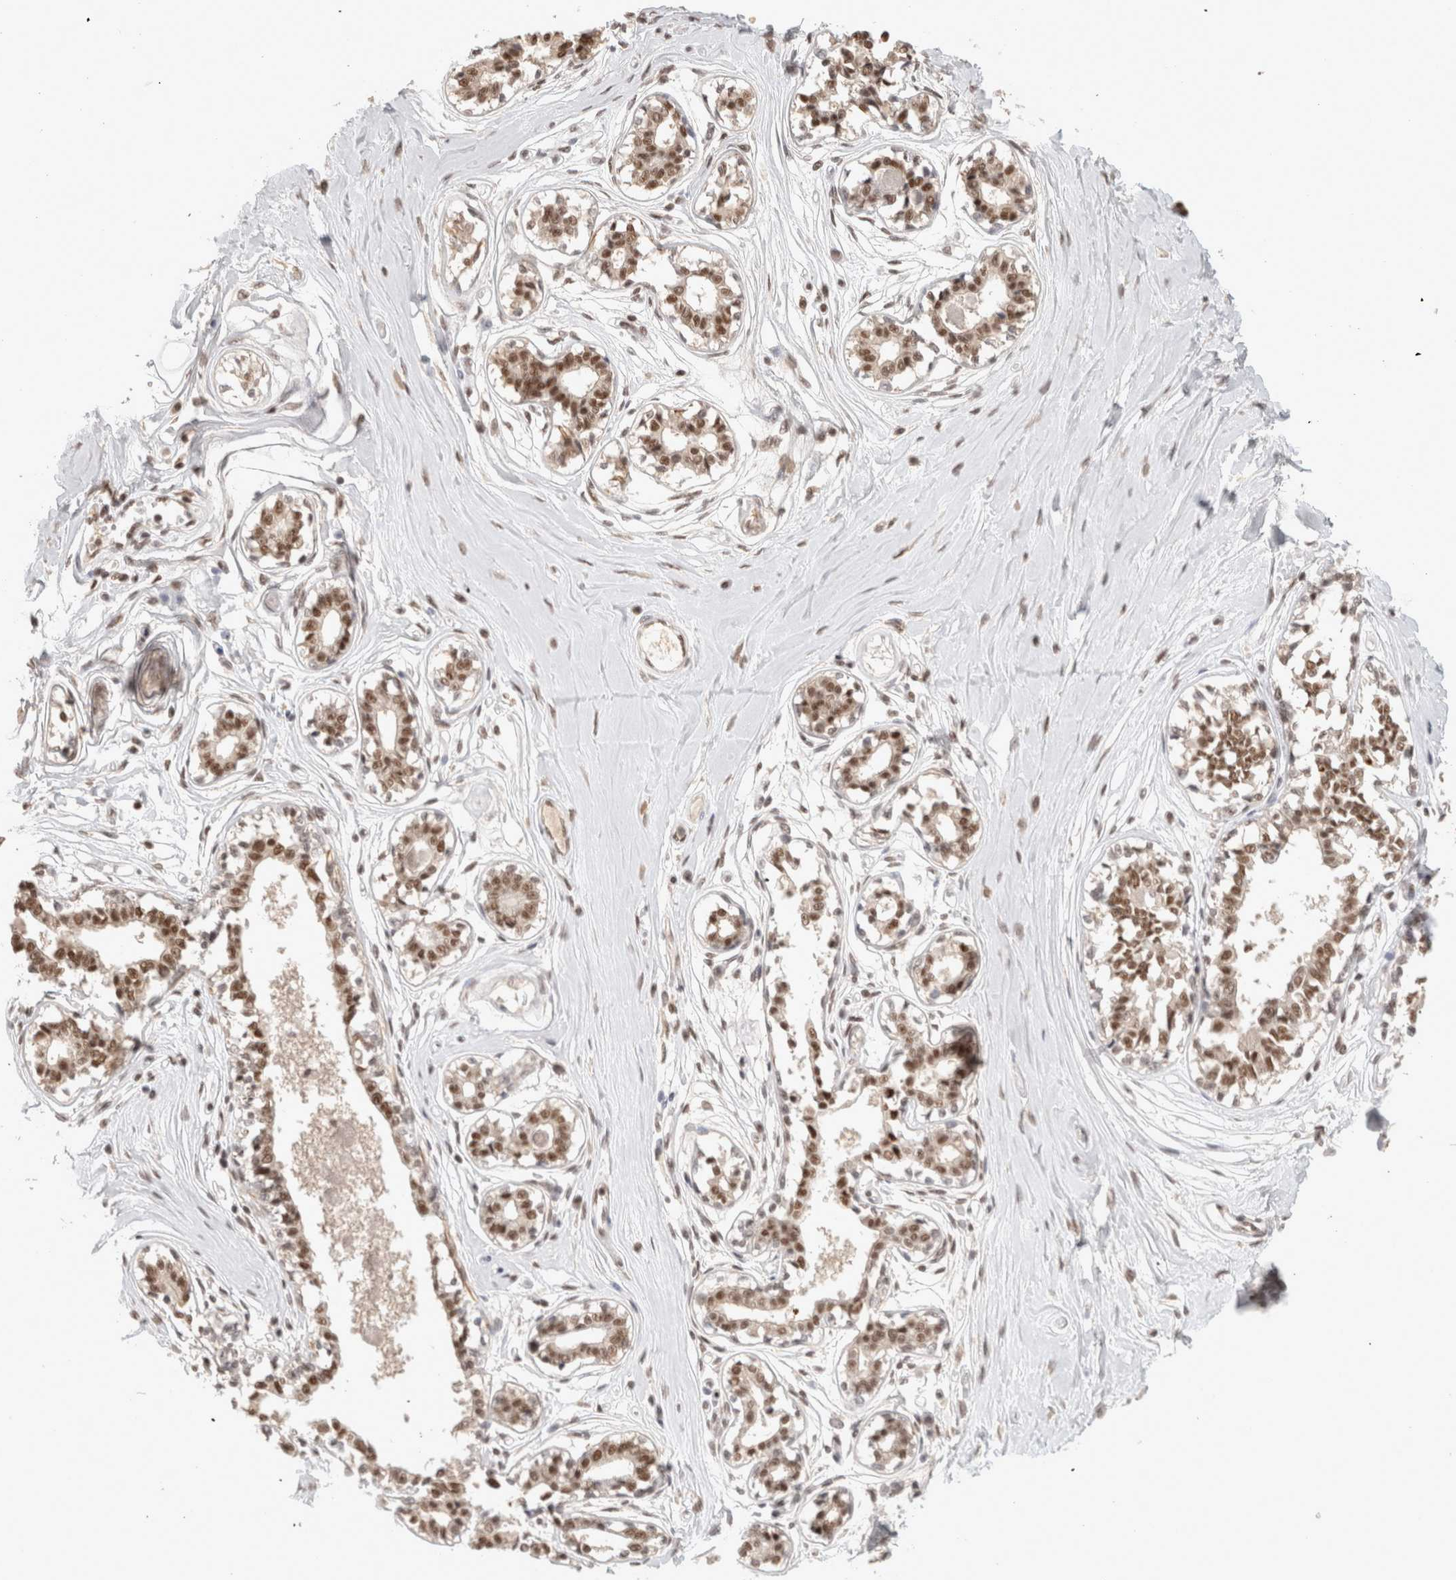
{"staining": {"intensity": "weak", "quantity": "<25%", "location": "nuclear"}, "tissue": "breast", "cell_type": "Adipocytes", "image_type": "normal", "snomed": [{"axis": "morphology", "description": "Normal tissue, NOS"}, {"axis": "topography", "description": "Breast"}], "caption": "Immunohistochemistry (IHC) image of unremarkable breast: breast stained with DAB exhibits no significant protein staining in adipocytes.", "gene": "ZNF830", "patient": {"sex": "female", "age": 45}}